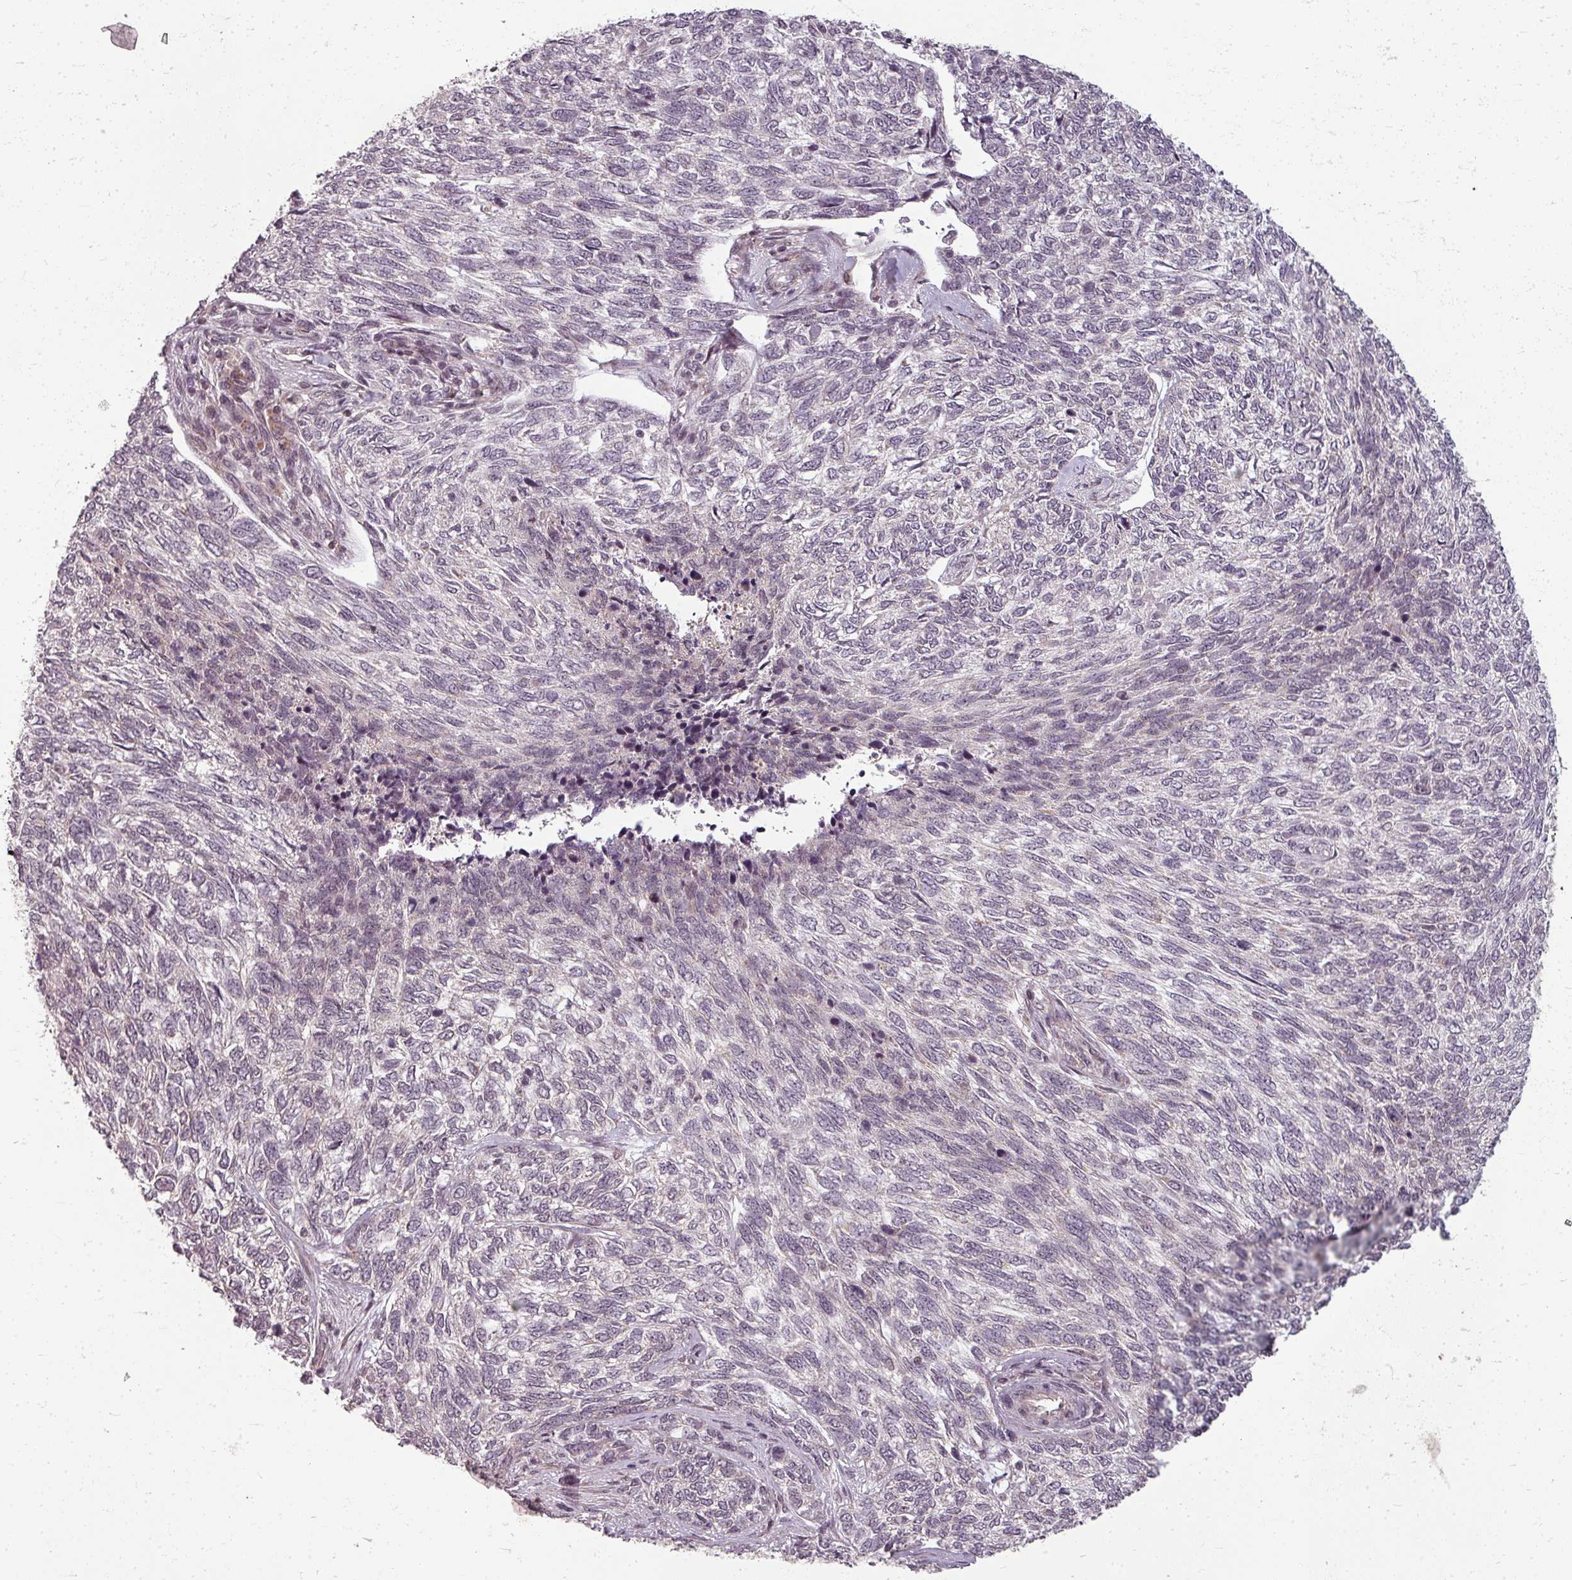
{"staining": {"intensity": "negative", "quantity": "none", "location": "none"}, "tissue": "skin cancer", "cell_type": "Tumor cells", "image_type": "cancer", "snomed": [{"axis": "morphology", "description": "Basal cell carcinoma"}, {"axis": "topography", "description": "Skin"}], "caption": "Protein analysis of basal cell carcinoma (skin) displays no significant staining in tumor cells.", "gene": "CLIC1", "patient": {"sex": "female", "age": 65}}